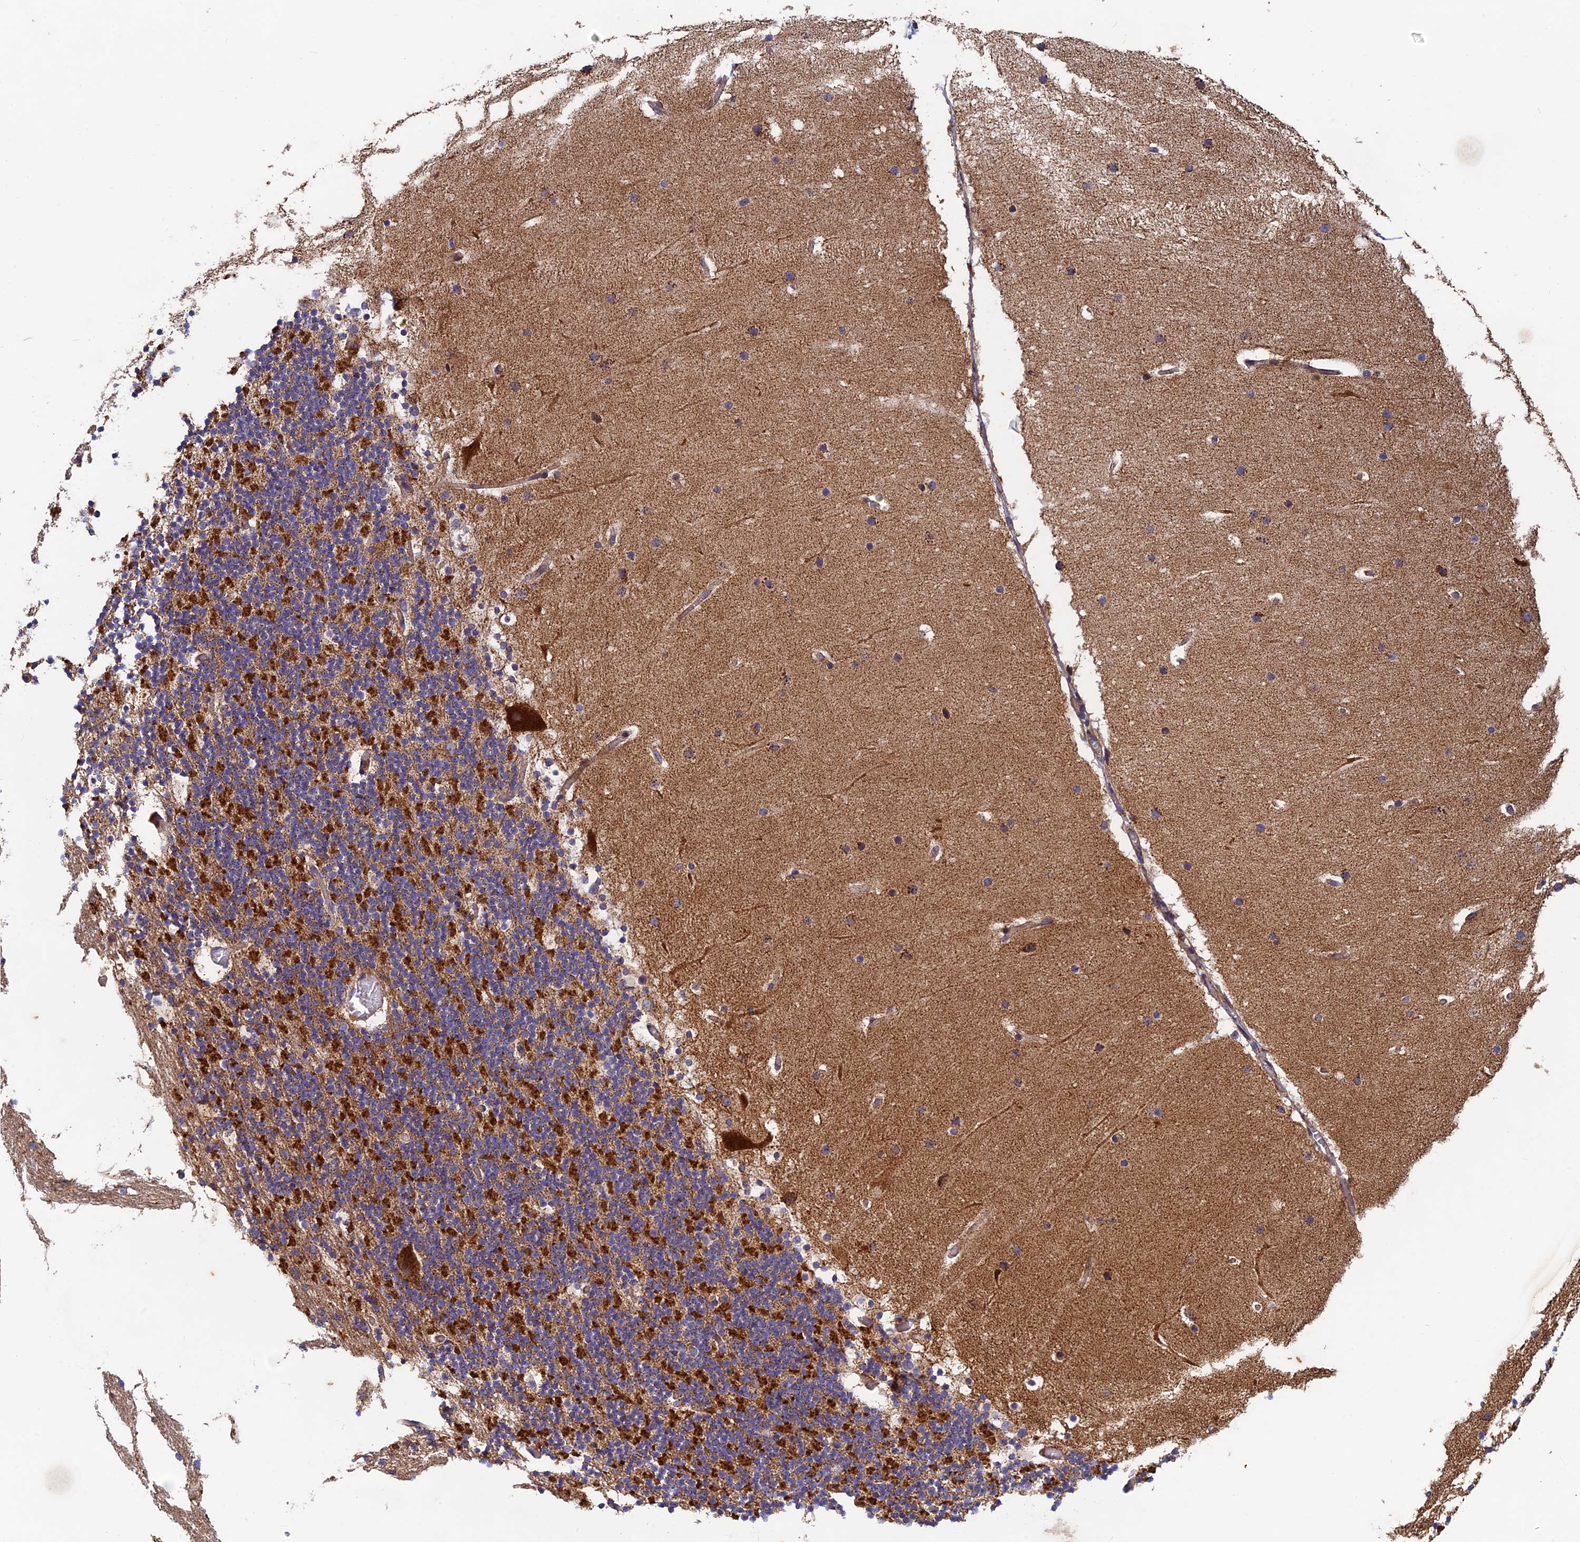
{"staining": {"intensity": "moderate", "quantity": "25%-75%", "location": "cytoplasmic/membranous"}, "tissue": "cerebellum", "cell_type": "Cells in granular layer", "image_type": "normal", "snomed": [{"axis": "morphology", "description": "Normal tissue, NOS"}, {"axis": "topography", "description": "Cerebellum"}], "caption": "The histopathology image shows staining of benign cerebellum, revealing moderate cytoplasmic/membranous protein positivity (brown color) within cells in granular layer. (Stains: DAB (3,3'-diaminobenzidine) in brown, nuclei in blue, Microscopy: brightfield microscopy at high magnification).", "gene": "AP4S1", "patient": {"sex": "male", "age": 57}}